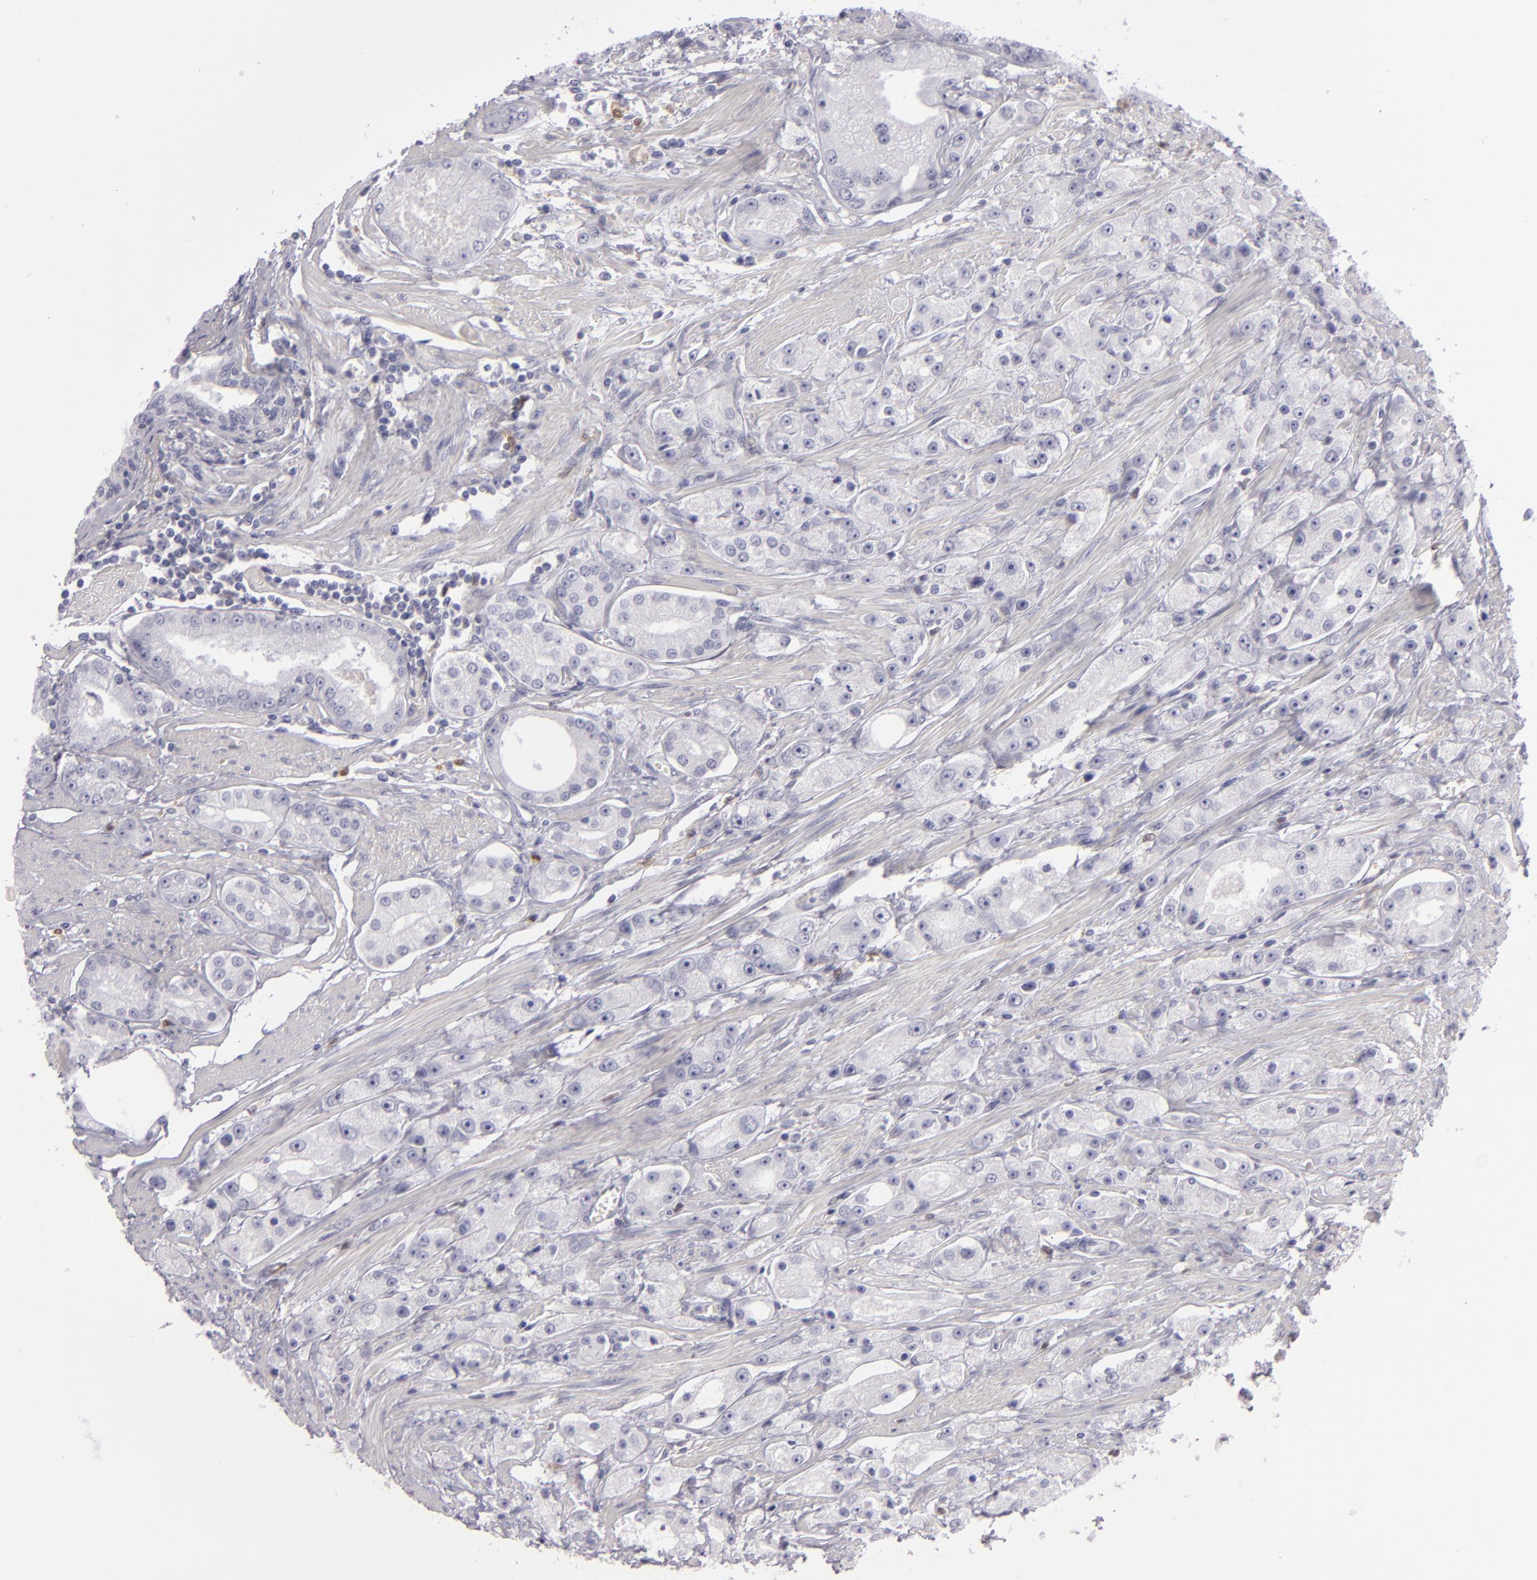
{"staining": {"intensity": "negative", "quantity": "none", "location": "none"}, "tissue": "prostate cancer", "cell_type": "Tumor cells", "image_type": "cancer", "snomed": [{"axis": "morphology", "description": "Adenocarcinoma, Medium grade"}, {"axis": "topography", "description": "Prostate"}], "caption": "Human medium-grade adenocarcinoma (prostate) stained for a protein using IHC shows no positivity in tumor cells.", "gene": "F13A1", "patient": {"sex": "male", "age": 72}}